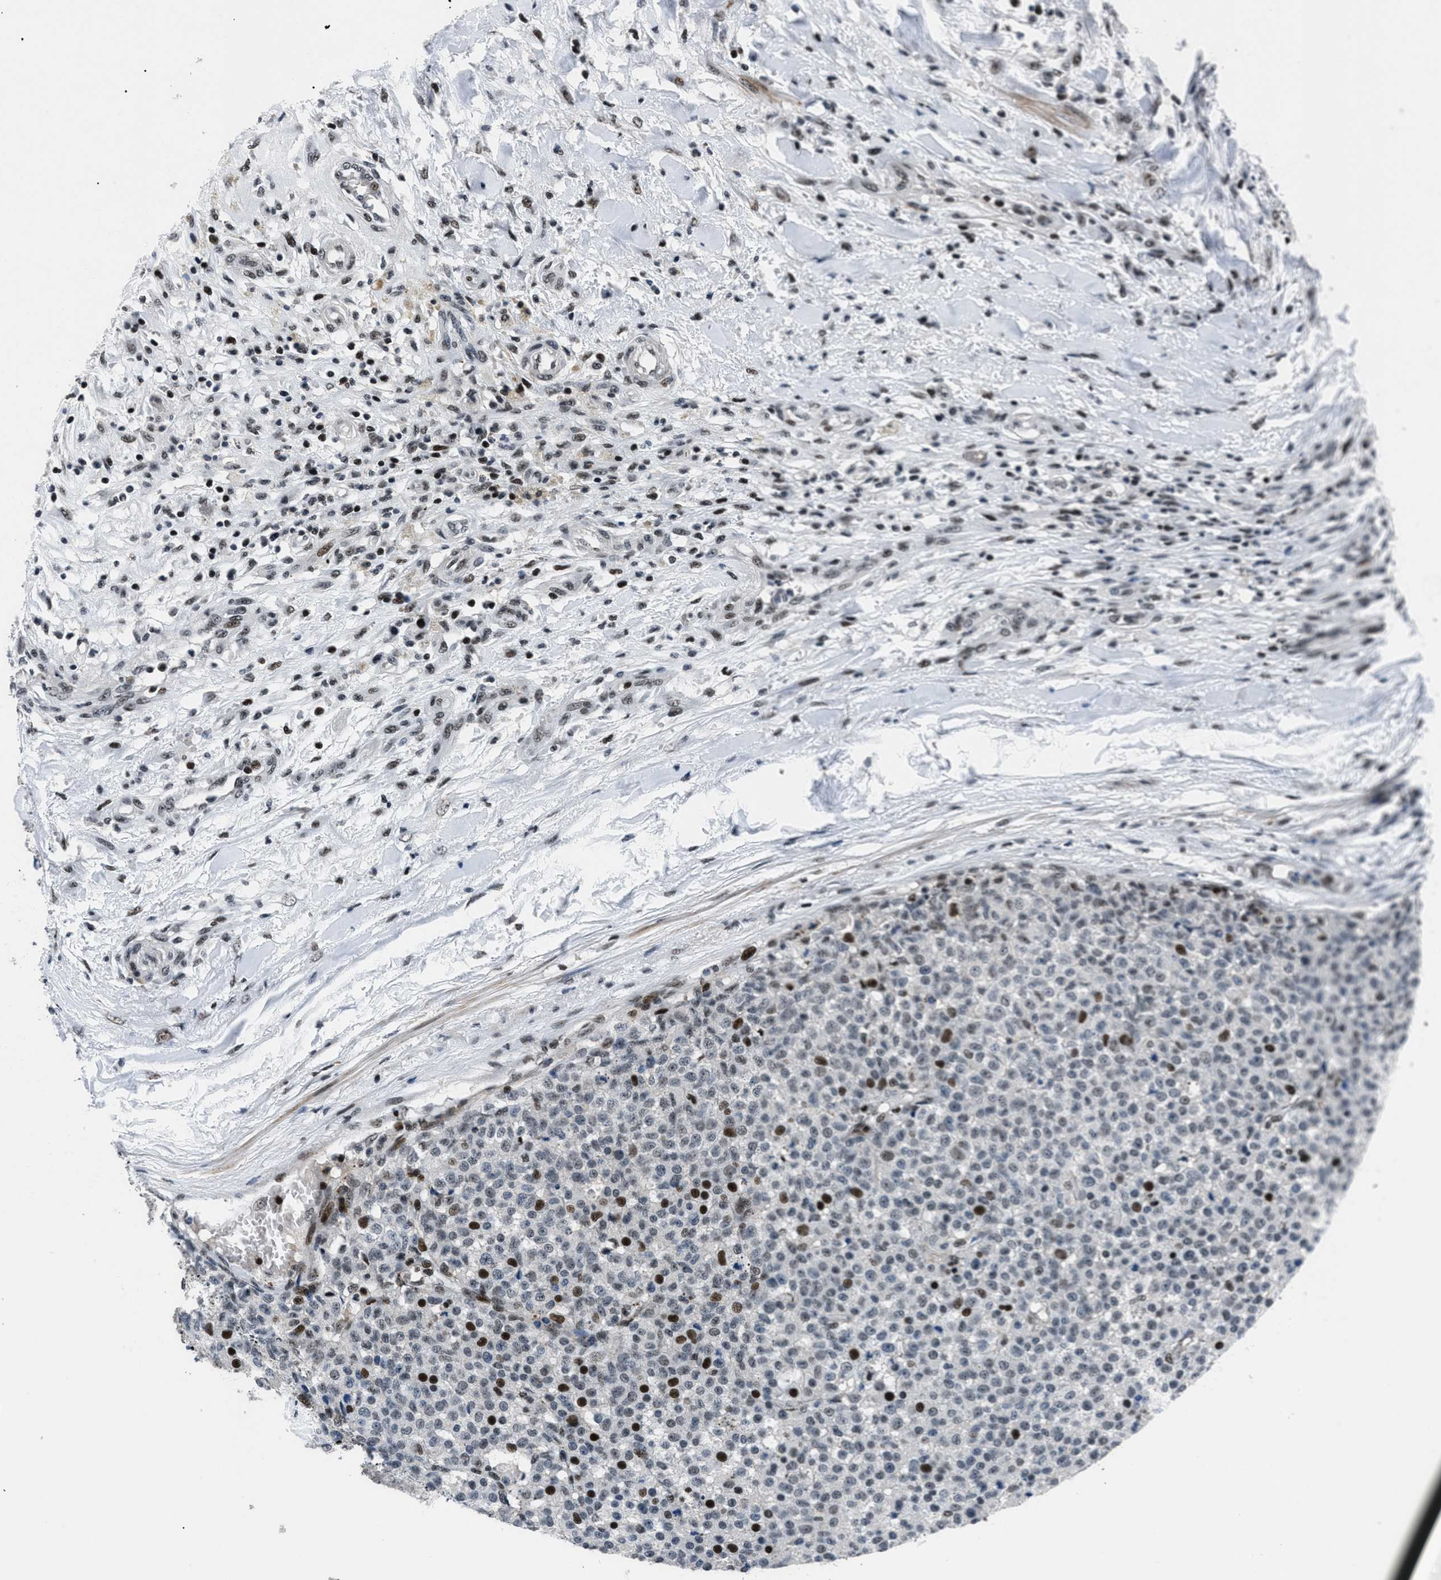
{"staining": {"intensity": "strong", "quantity": "<25%", "location": "nuclear"}, "tissue": "testis cancer", "cell_type": "Tumor cells", "image_type": "cancer", "snomed": [{"axis": "morphology", "description": "Seminoma, NOS"}, {"axis": "topography", "description": "Testis"}], "caption": "Tumor cells exhibit medium levels of strong nuclear positivity in approximately <25% of cells in testis cancer (seminoma).", "gene": "SMARCB1", "patient": {"sex": "male", "age": 59}}